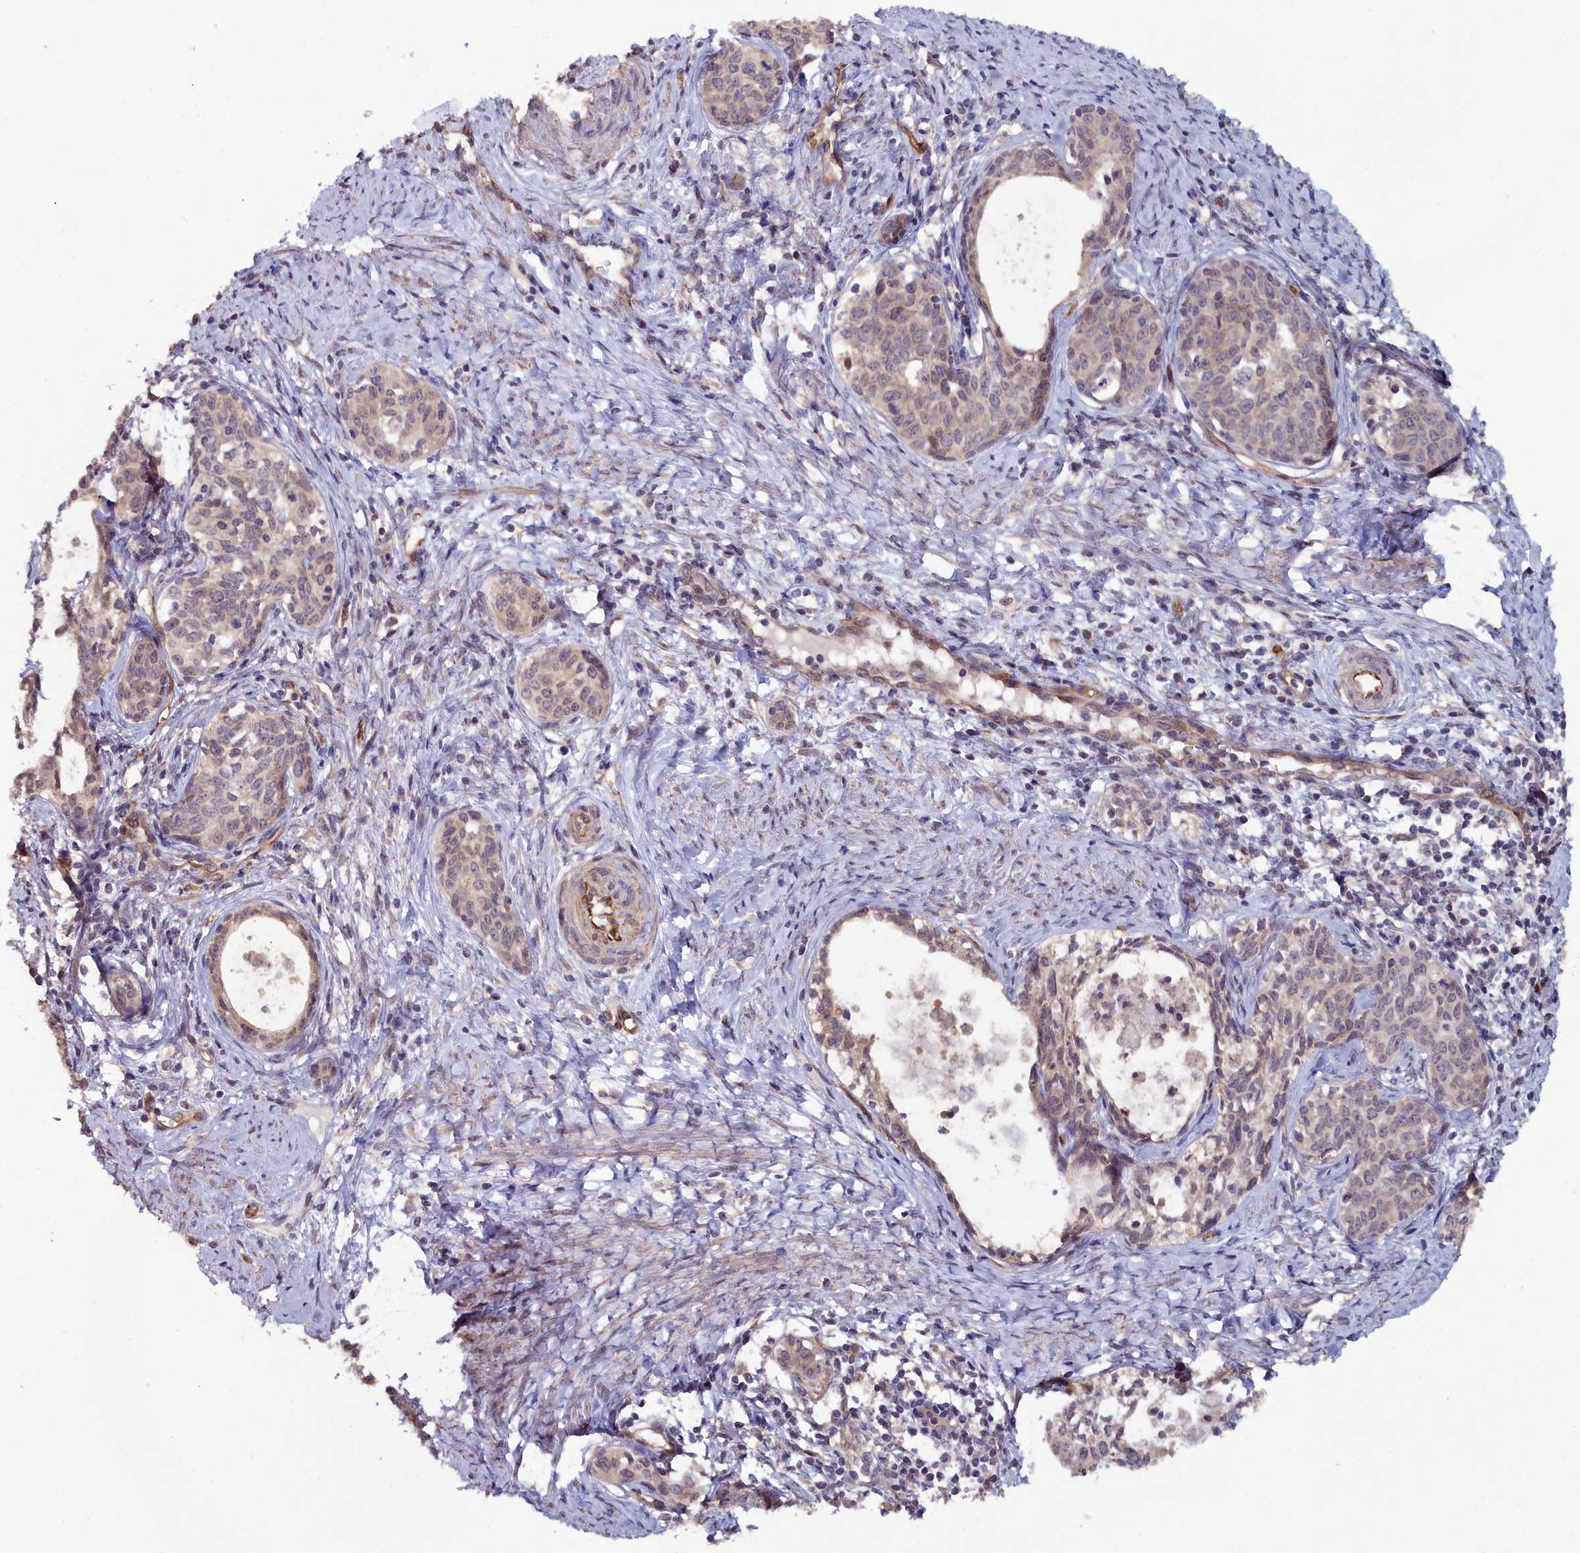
{"staining": {"intensity": "weak", "quantity": "25%-75%", "location": "cytoplasmic/membranous"}, "tissue": "cervical cancer", "cell_type": "Tumor cells", "image_type": "cancer", "snomed": [{"axis": "morphology", "description": "Squamous cell carcinoma, NOS"}, {"axis": "topography", "description": "Cervix"}], "caption": "Immunohistochemistry (IHC) of human cervical cancer exhibits low levels of weak cytoplasmic/membranous positivity in about 25%-75% of tumor cells.", "gene": "C4orf19", "patient": {"sex": "female", "age": 52}}